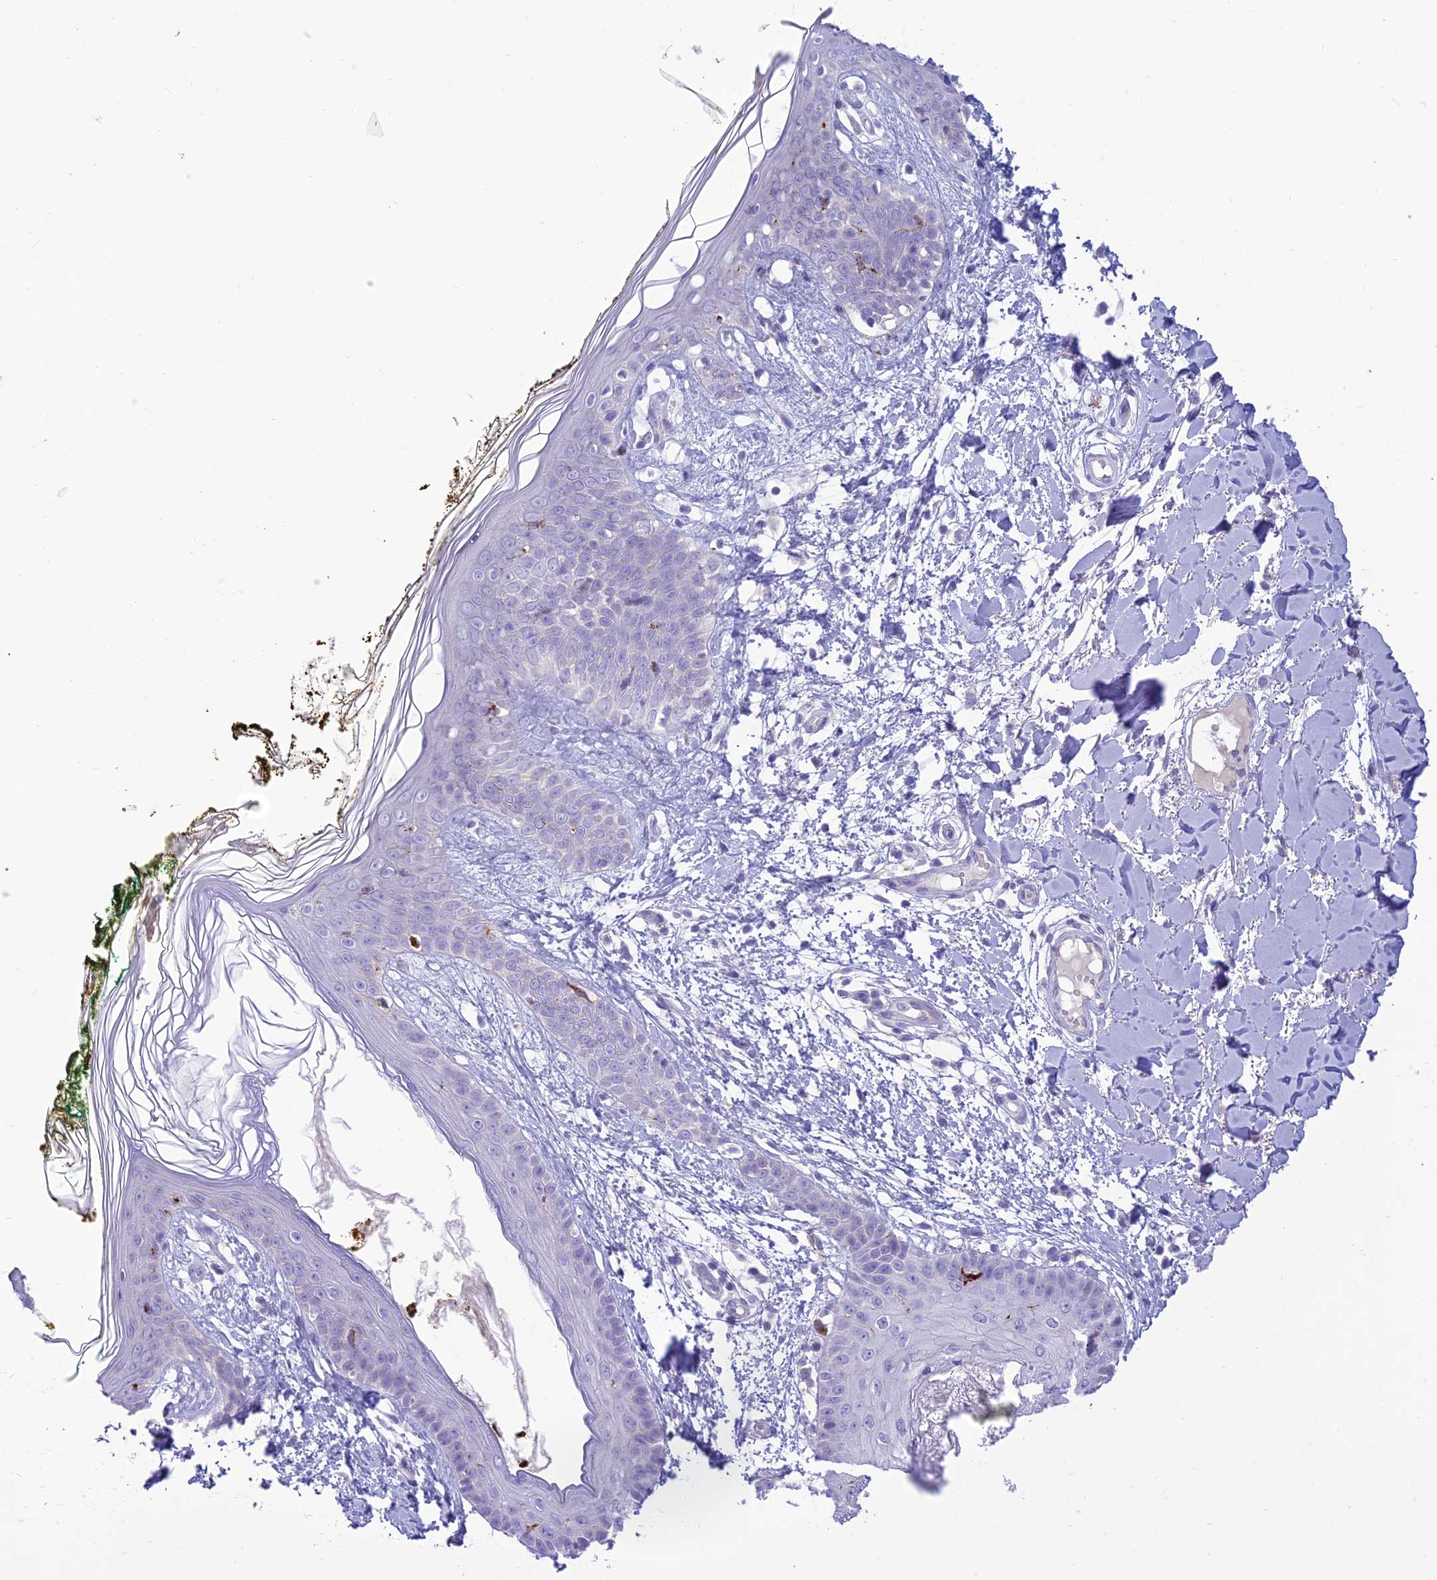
{"staining": {"intensity": "negative", "quantity": "25%-75%", "location": "cytoplasmic/membranous"}, "tissue": "skin", "cell_type": "Fibroblasts", "image_type": "normal", "snomed": [{"axis": "morphology", "description": "Normal tissue, NOS"}, {"axis": "topography", "description": "Skin"}], "caption": "Photomicrograph shows no significant protein staining in fibroblasts of benign skin. (DAB immunohistochemistry (IHC) visualized using brightfield microscopy, high magnification).", "gene": "DHDH", "patient": {"sex": "female", "age": 34}}